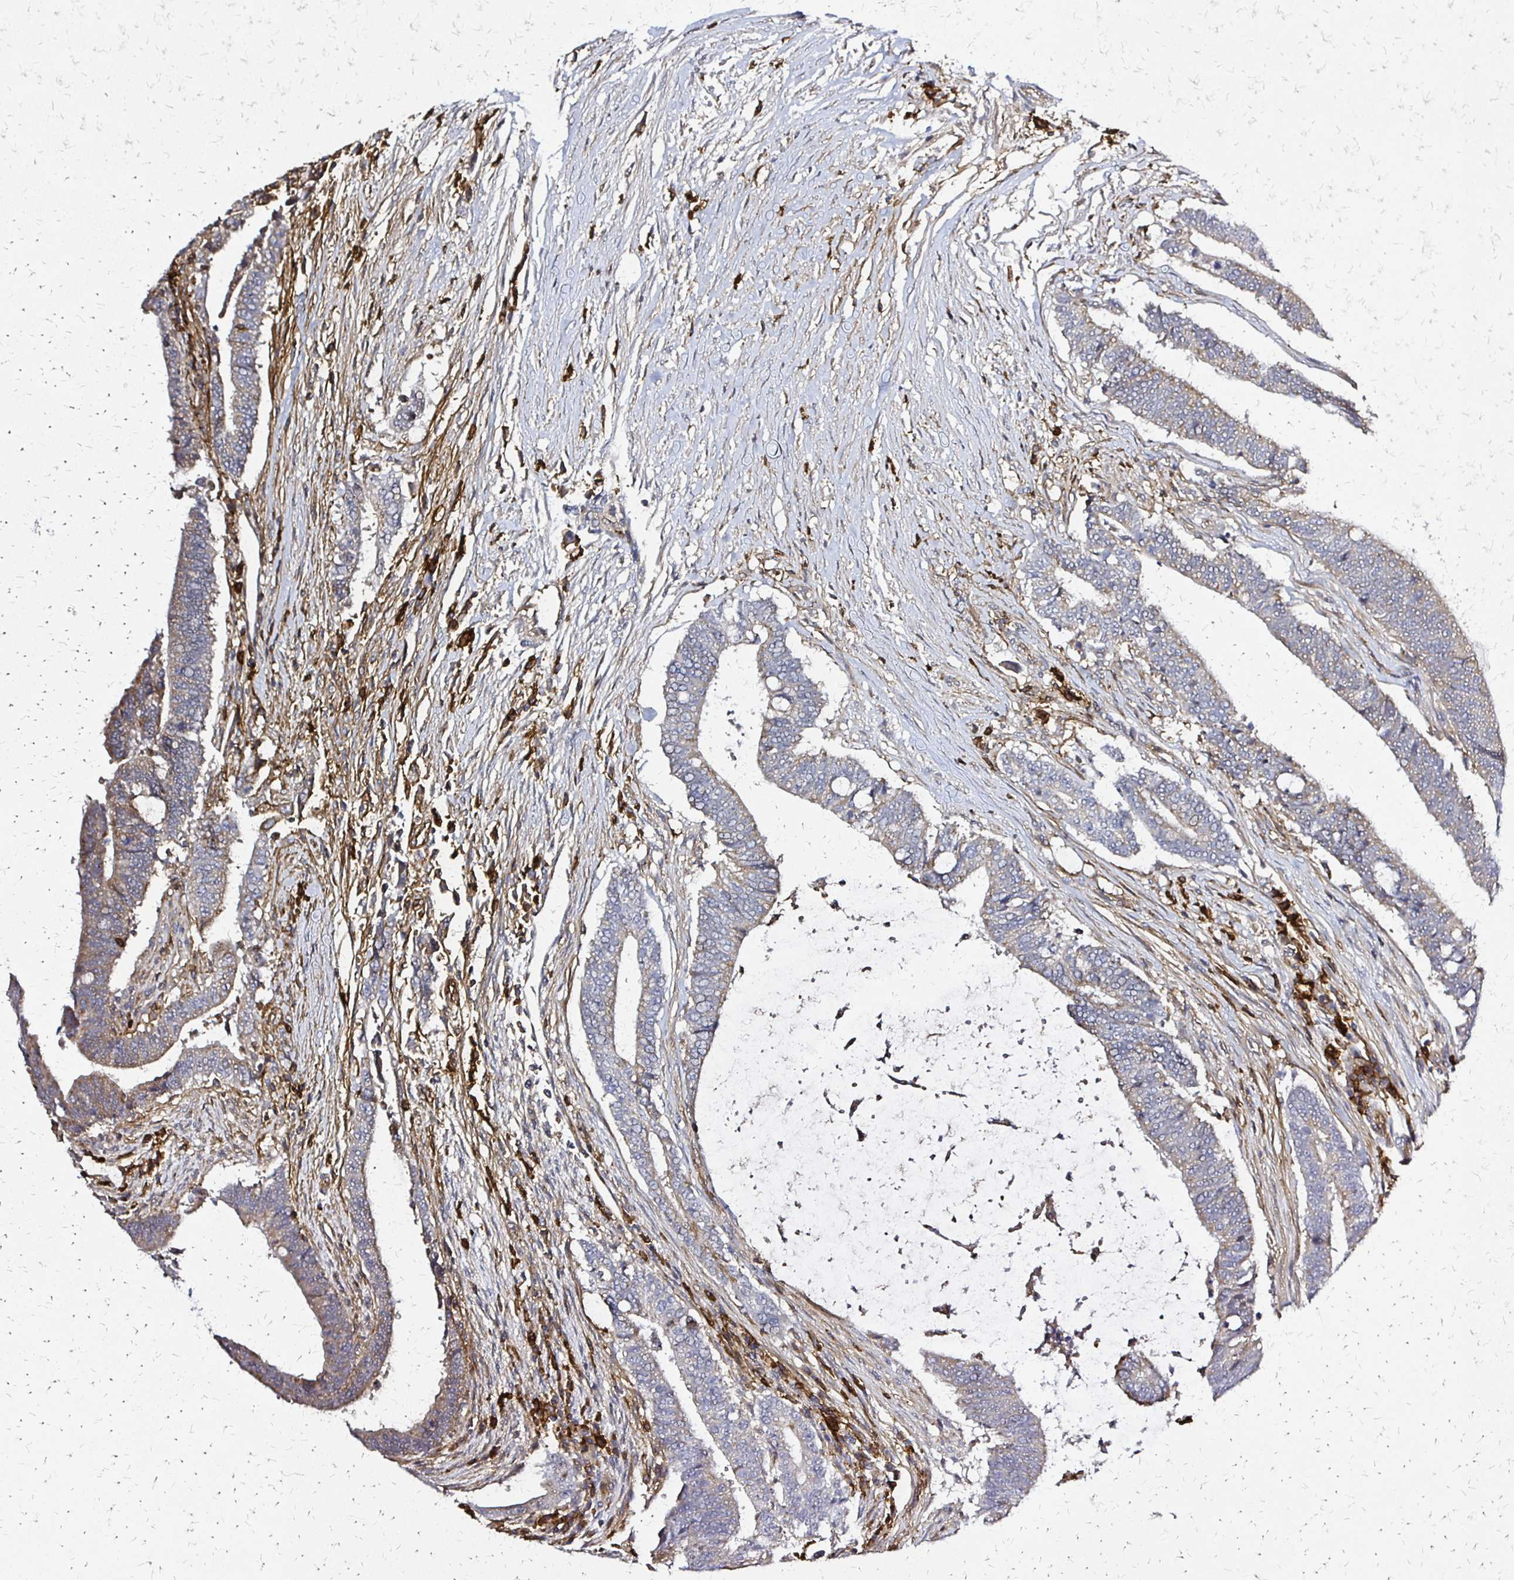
{"staining": {"intensity": "weak", "quantity": "25%-75%", "location": "cytoplasmic/membranous"}, "tissue": "colorectal cancer", "cell_type": "Tumor cells", "image_type": "cancer", "snomed": [{"axis": "morphology", "description": "Adenocarcinoma, NOS"}, {"axis": "topography", "description": "Colon"}], "caption": "Protein expression analysis of human adenocarcinoma (colorectal) reveals weak cytoplasmic/membranous expression in about 25%-75% of tumor cells. The staining is performed using DAB (3,3'-diaminobenzidine) brown chromogen to label protein expression. The nuclei are counter-stained blue using hematoxylin.", "gene": "SLC9A9", "patient": {"sex": "female", "age": 43}}